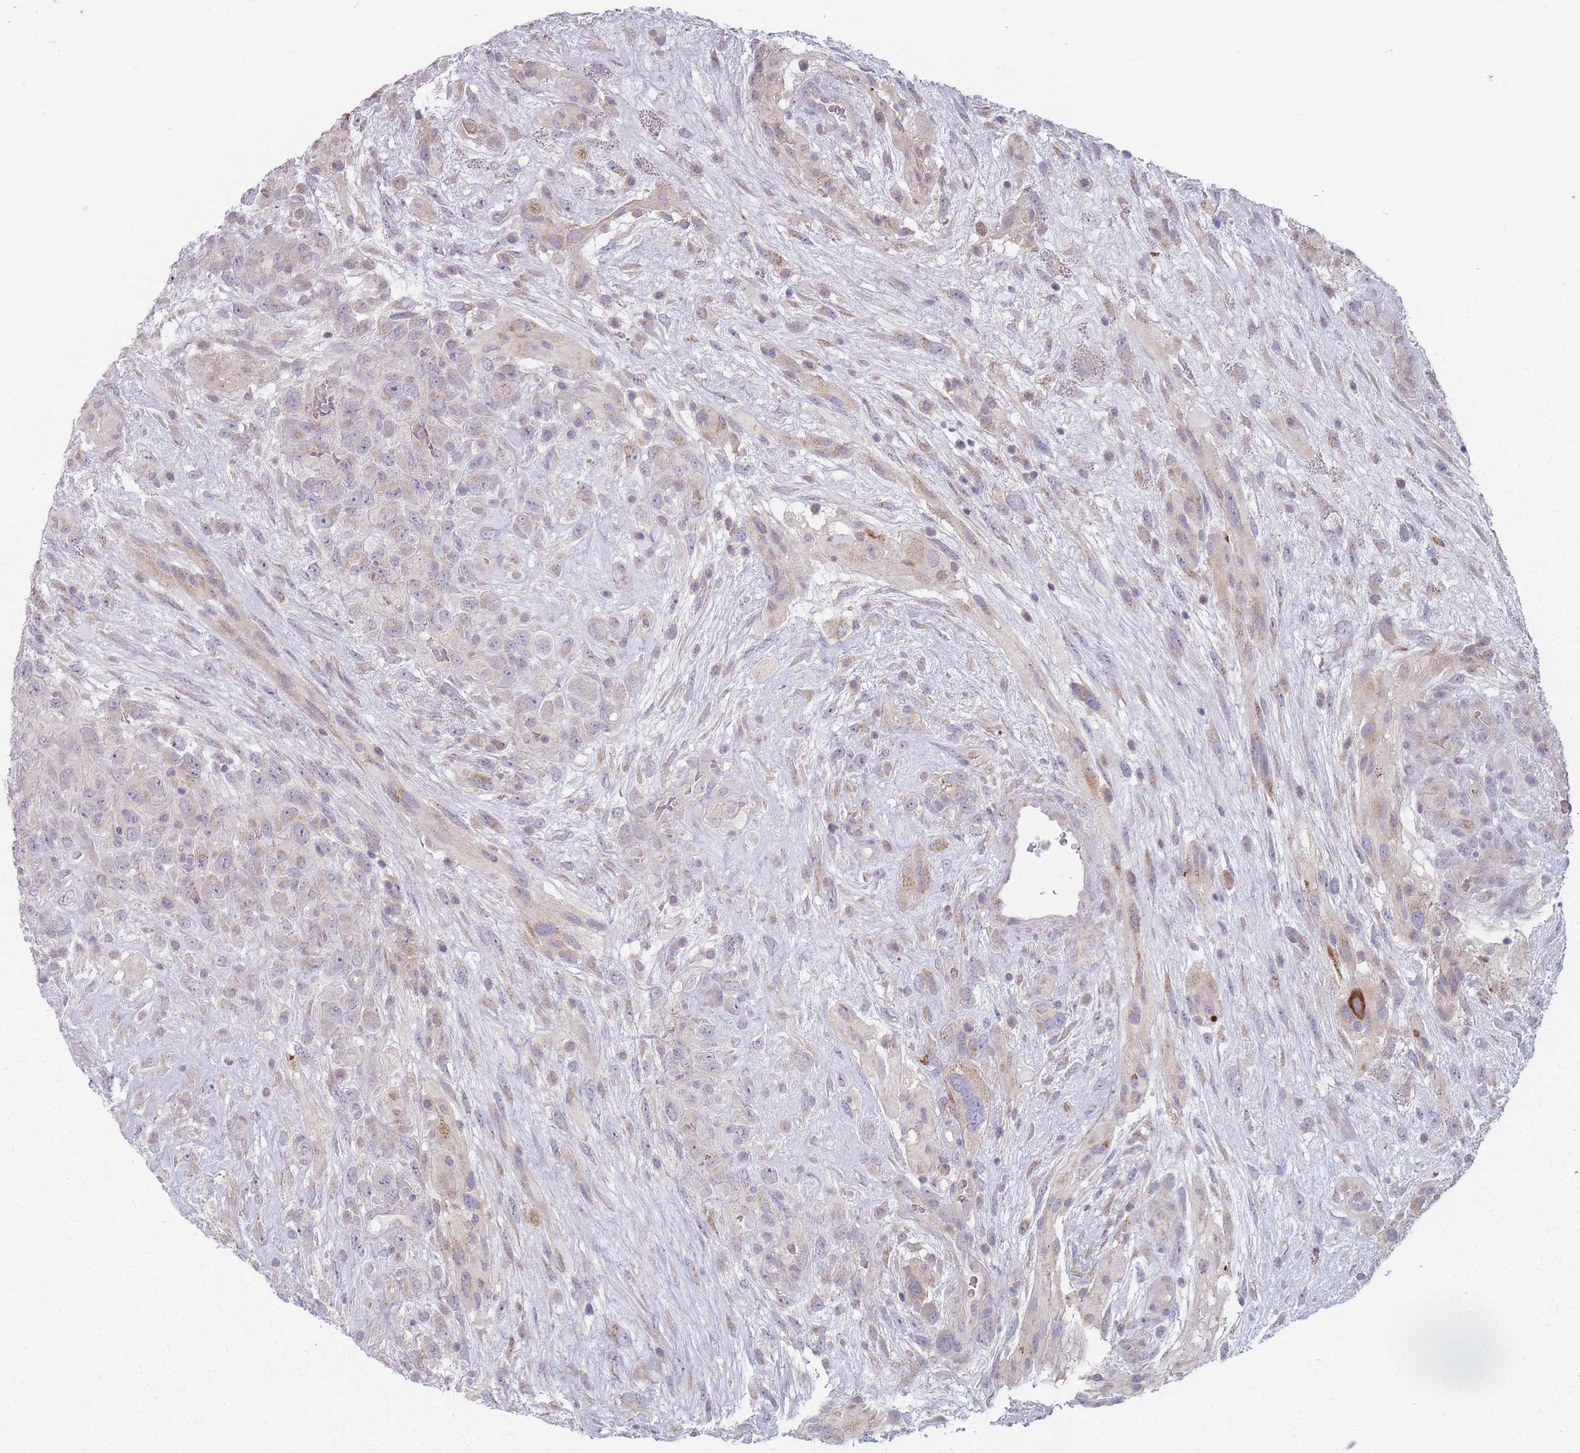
{"staining": {"intensity": "moderate", "quantity": "<25%", "location": "cytoplasmic/membranous"}, "tissue": "glioma", "cell_type": "Tumor cells", "image_type": "cancer", "snomed": [{"axis": "morphology", "description": "Glioma, malignant, High grade"}, {"axis": "topography", "description": "Brain"}], "caption": "Immunohistochemical staining of human glioma shows moderate cytoplasmic/membranous protein staining in about <25% of tumor cells.", "gene": "AKAIN1", "patient": {"sex": "male", "age": 61}}